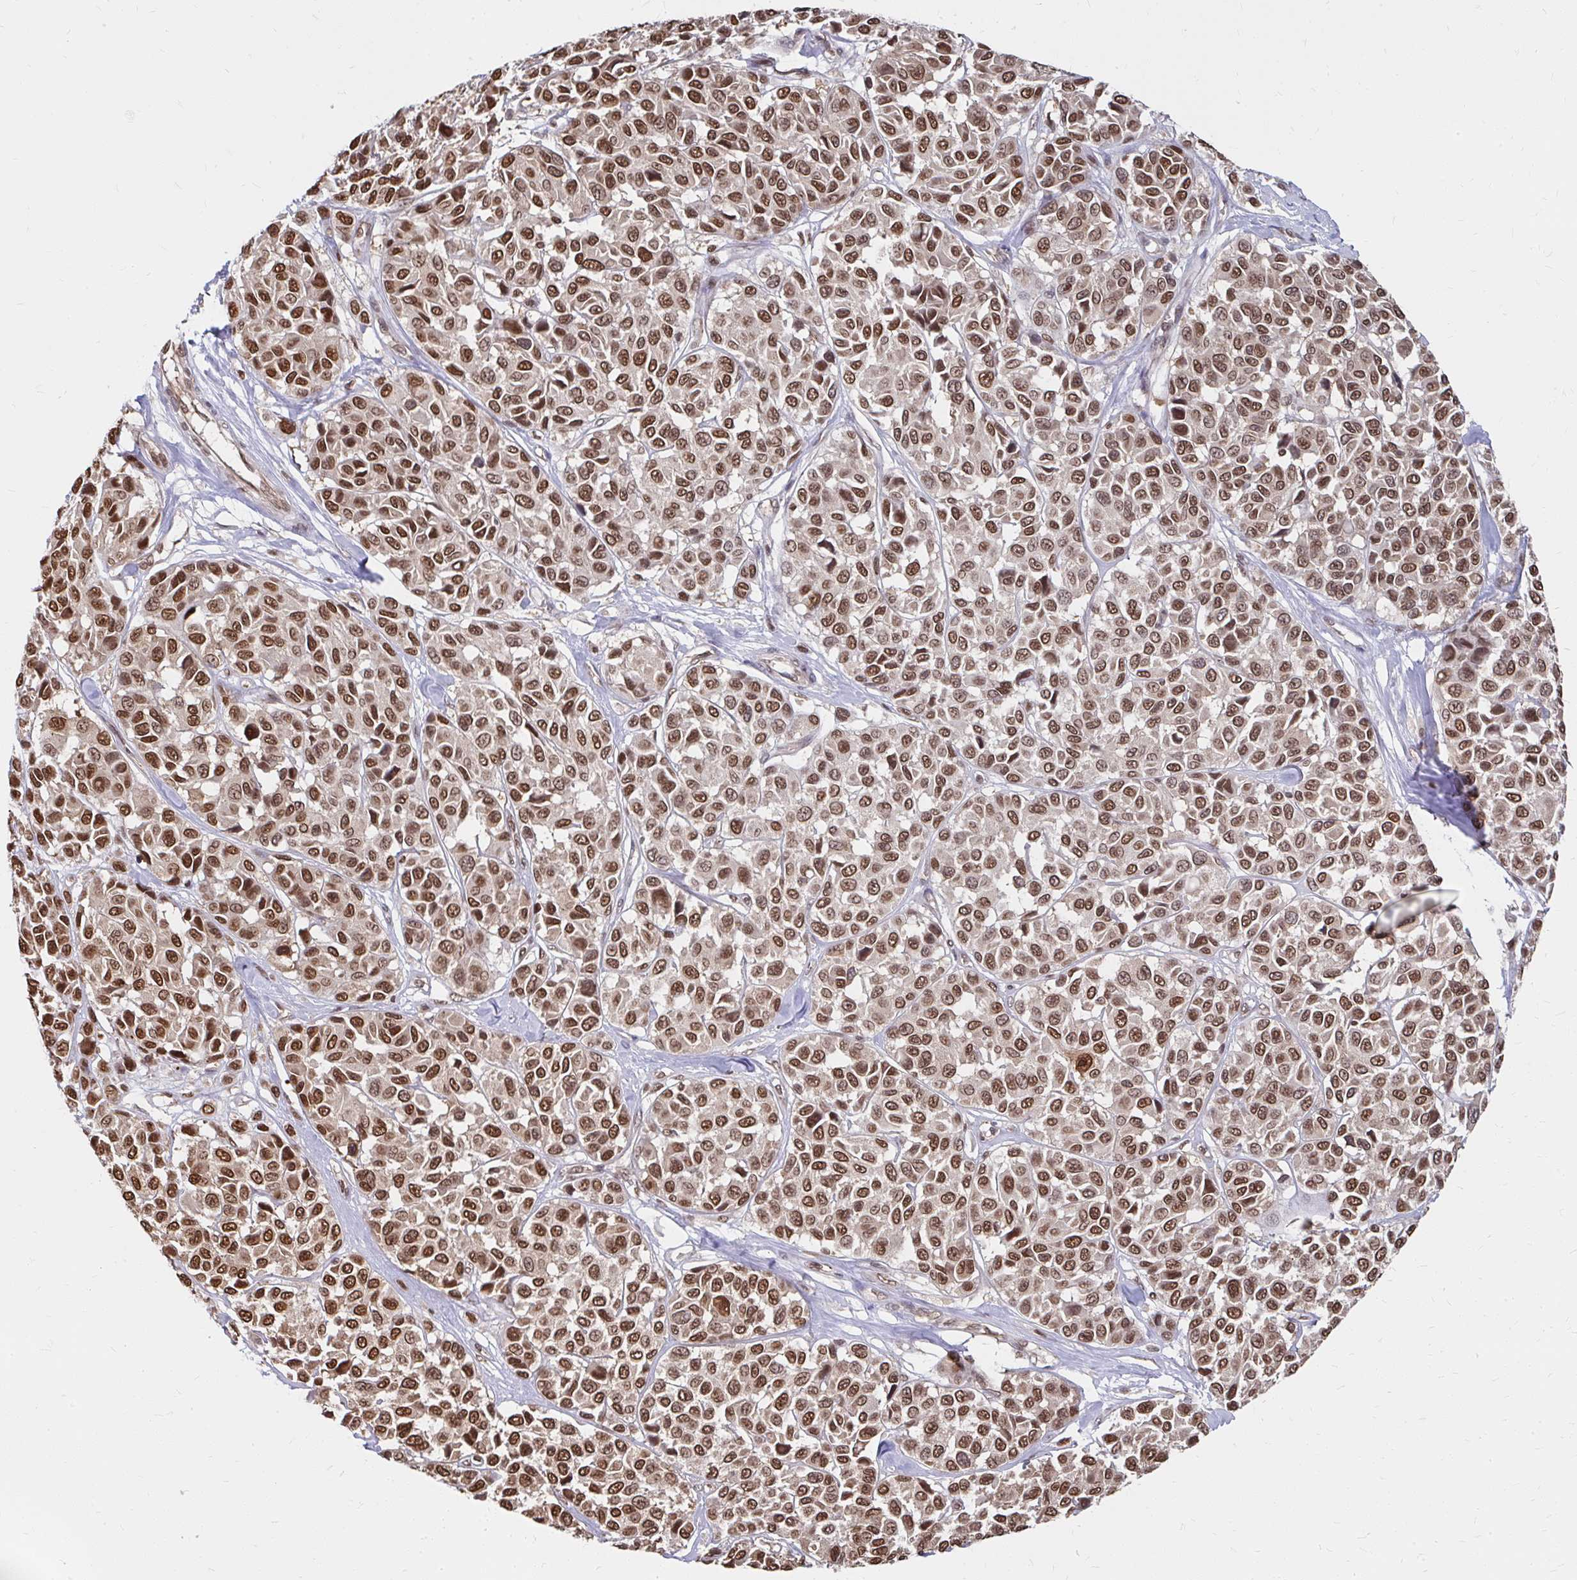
{"staining": {"intensity": "moderate", "quantity": ">75%", "location": "cytoplasmic/membranous,nuclear"}, "tissue": "melanoma", "cell_type": "Tumor cells", "image_type": "cancer", "snomed": [{"axis": "morphology", "description": "Malignant melanoma, NOS"}, {"axis": "topography", "description": "Skin"}], "caption": "Brown immunohistochemical staining in melanoma shows moderate cytoplasmic/membranous and nuclear expression in approximately >75% of tumor cells.", "gene": "XPO1", "patient": {"sex": "female", "age": 66}}